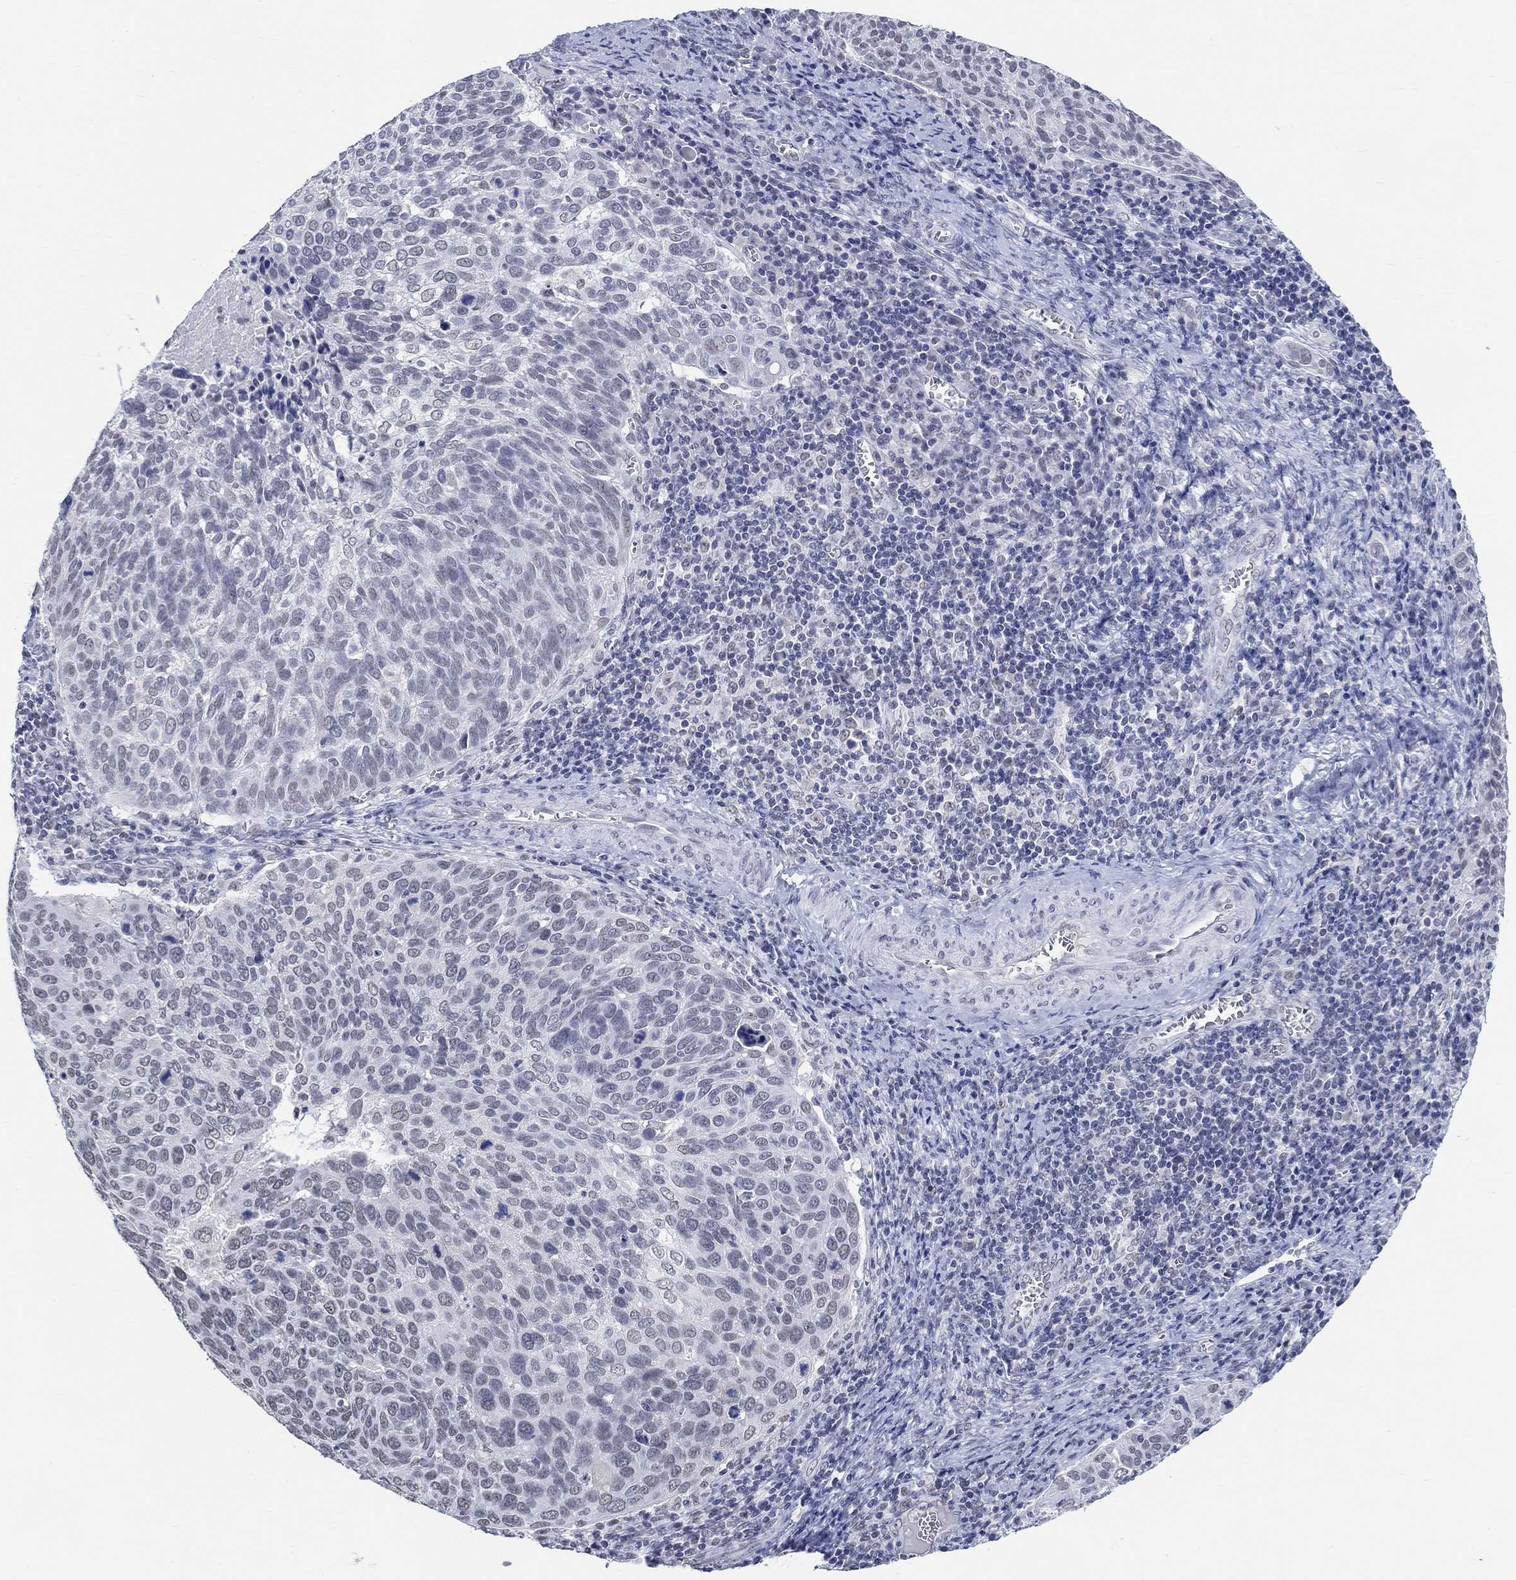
{"staining": {"intensity": "negative", "quantity": "none", "location": "none"}, "tissue": "cervical cancer", "cell_type": "Tumor cells", "image_type": "cancer", "snomed": [{"axis": "morphology", "description": "Squamous cell carcinoma, NOS"}, {"axis": "topography", "description": "Cervix"}], "caption": "Immunohistochemical staining of human squamous cell carcinoma (cervical) exhibits no significant staining in tumor cells.", "gene": "ANKS1B", "patient": {"sex": "female", "age": 39}}